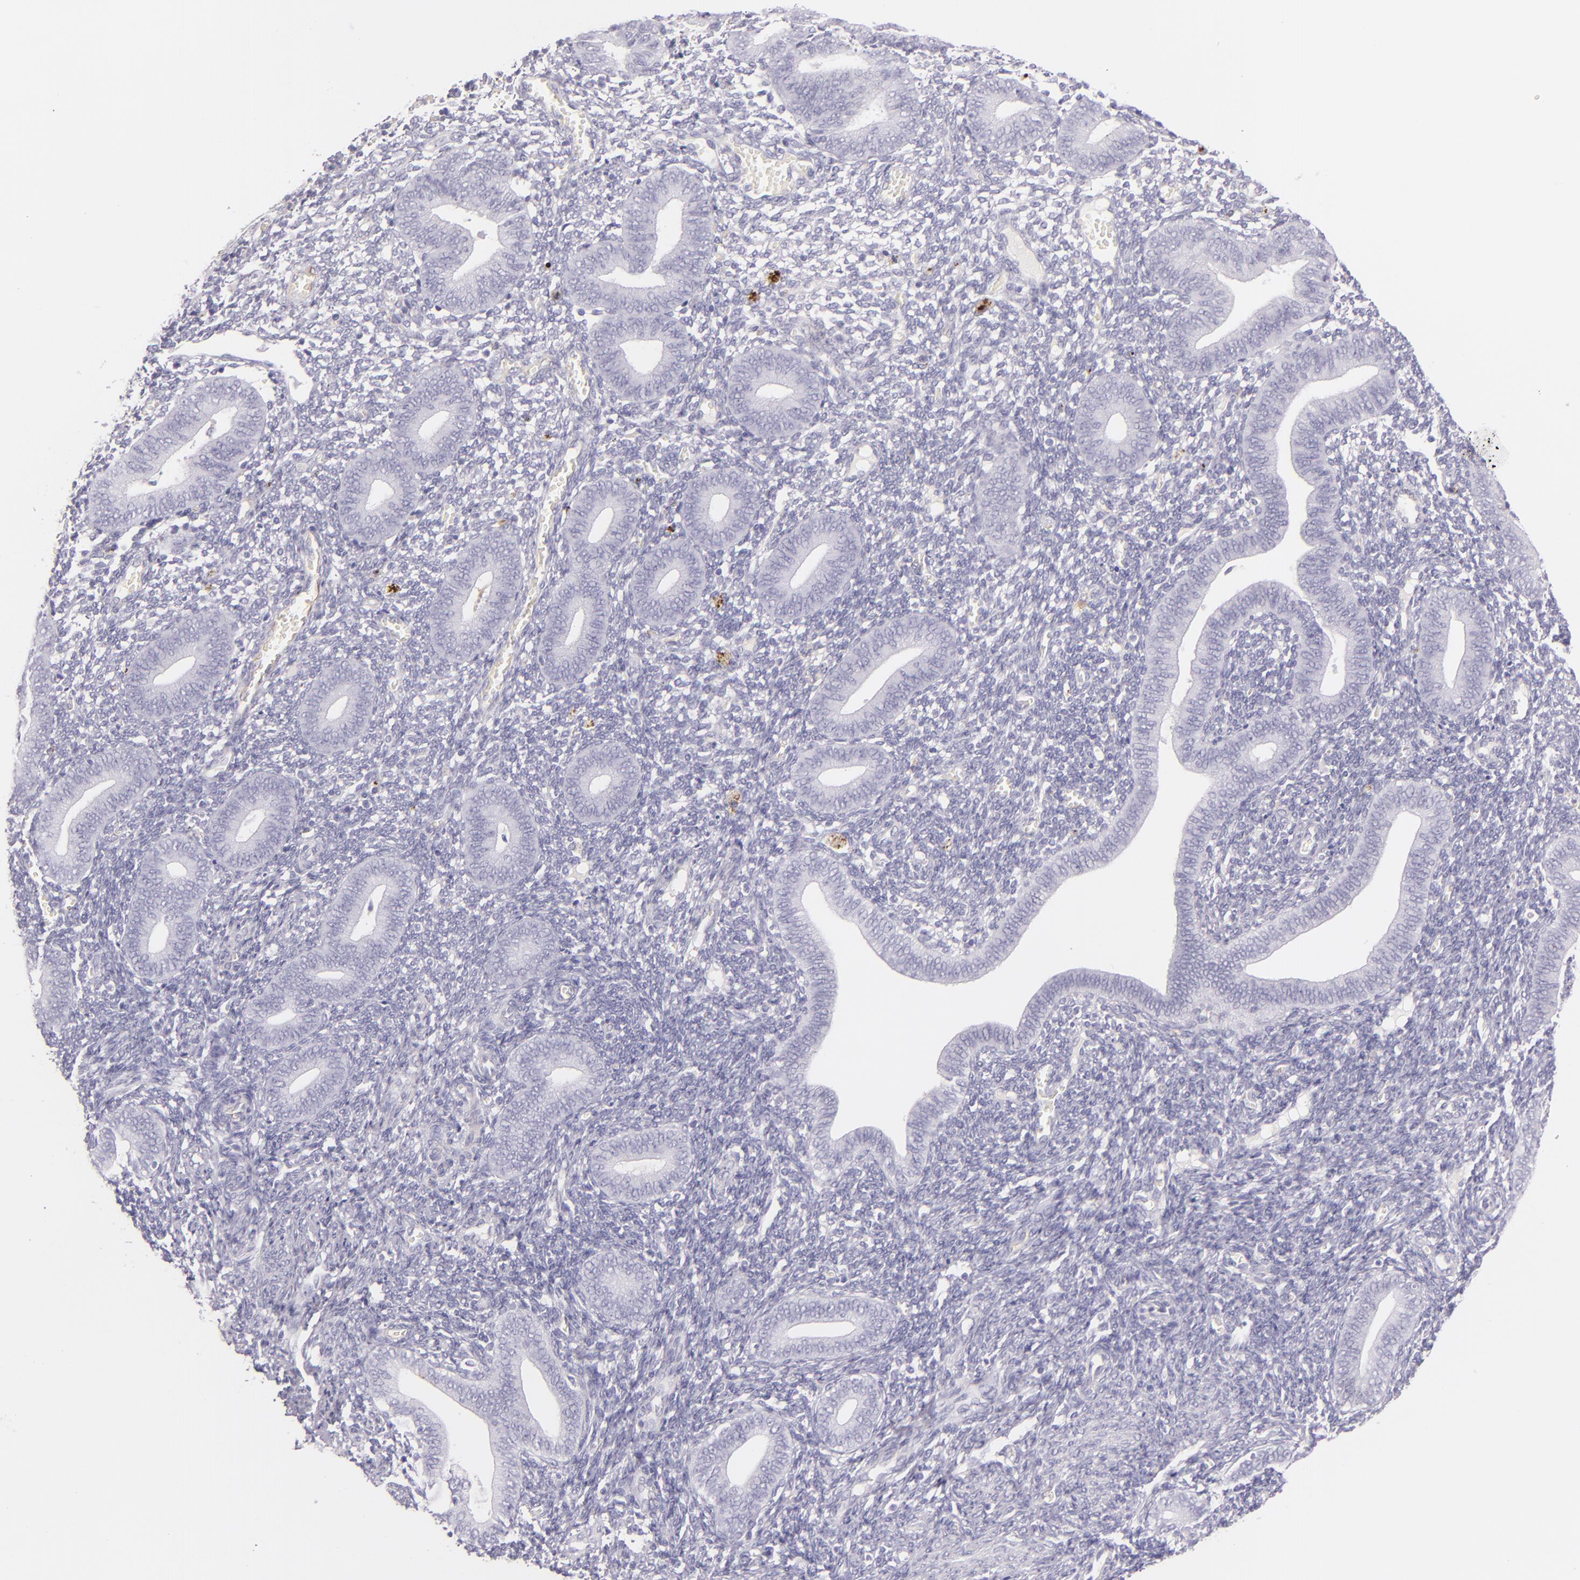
{"staining": {"intensity": "negative", "quantity": "none", "location": "none"}, "tissue": "endometrium", "cell_type": "Cells in endometrial stroma", "image_type": "normal", "snomed": [{"axis": "morphology", "description": "Normal tissue, NOS"}, {"axis": "topography", "description": "Uterus"}, {"axis": "topography", "description": "Endometrium"}], "caption": "Histopathology image shows no protein expression in cells in endometrial stroma of unremarkable endometrium. (DAB (3,3'-diaminobenzidine) immunohistochemistry visualized using brightfield microscopy, high magnification).", "gene": "ICAM1", "patient": {"sex": "female", "age": 33}}